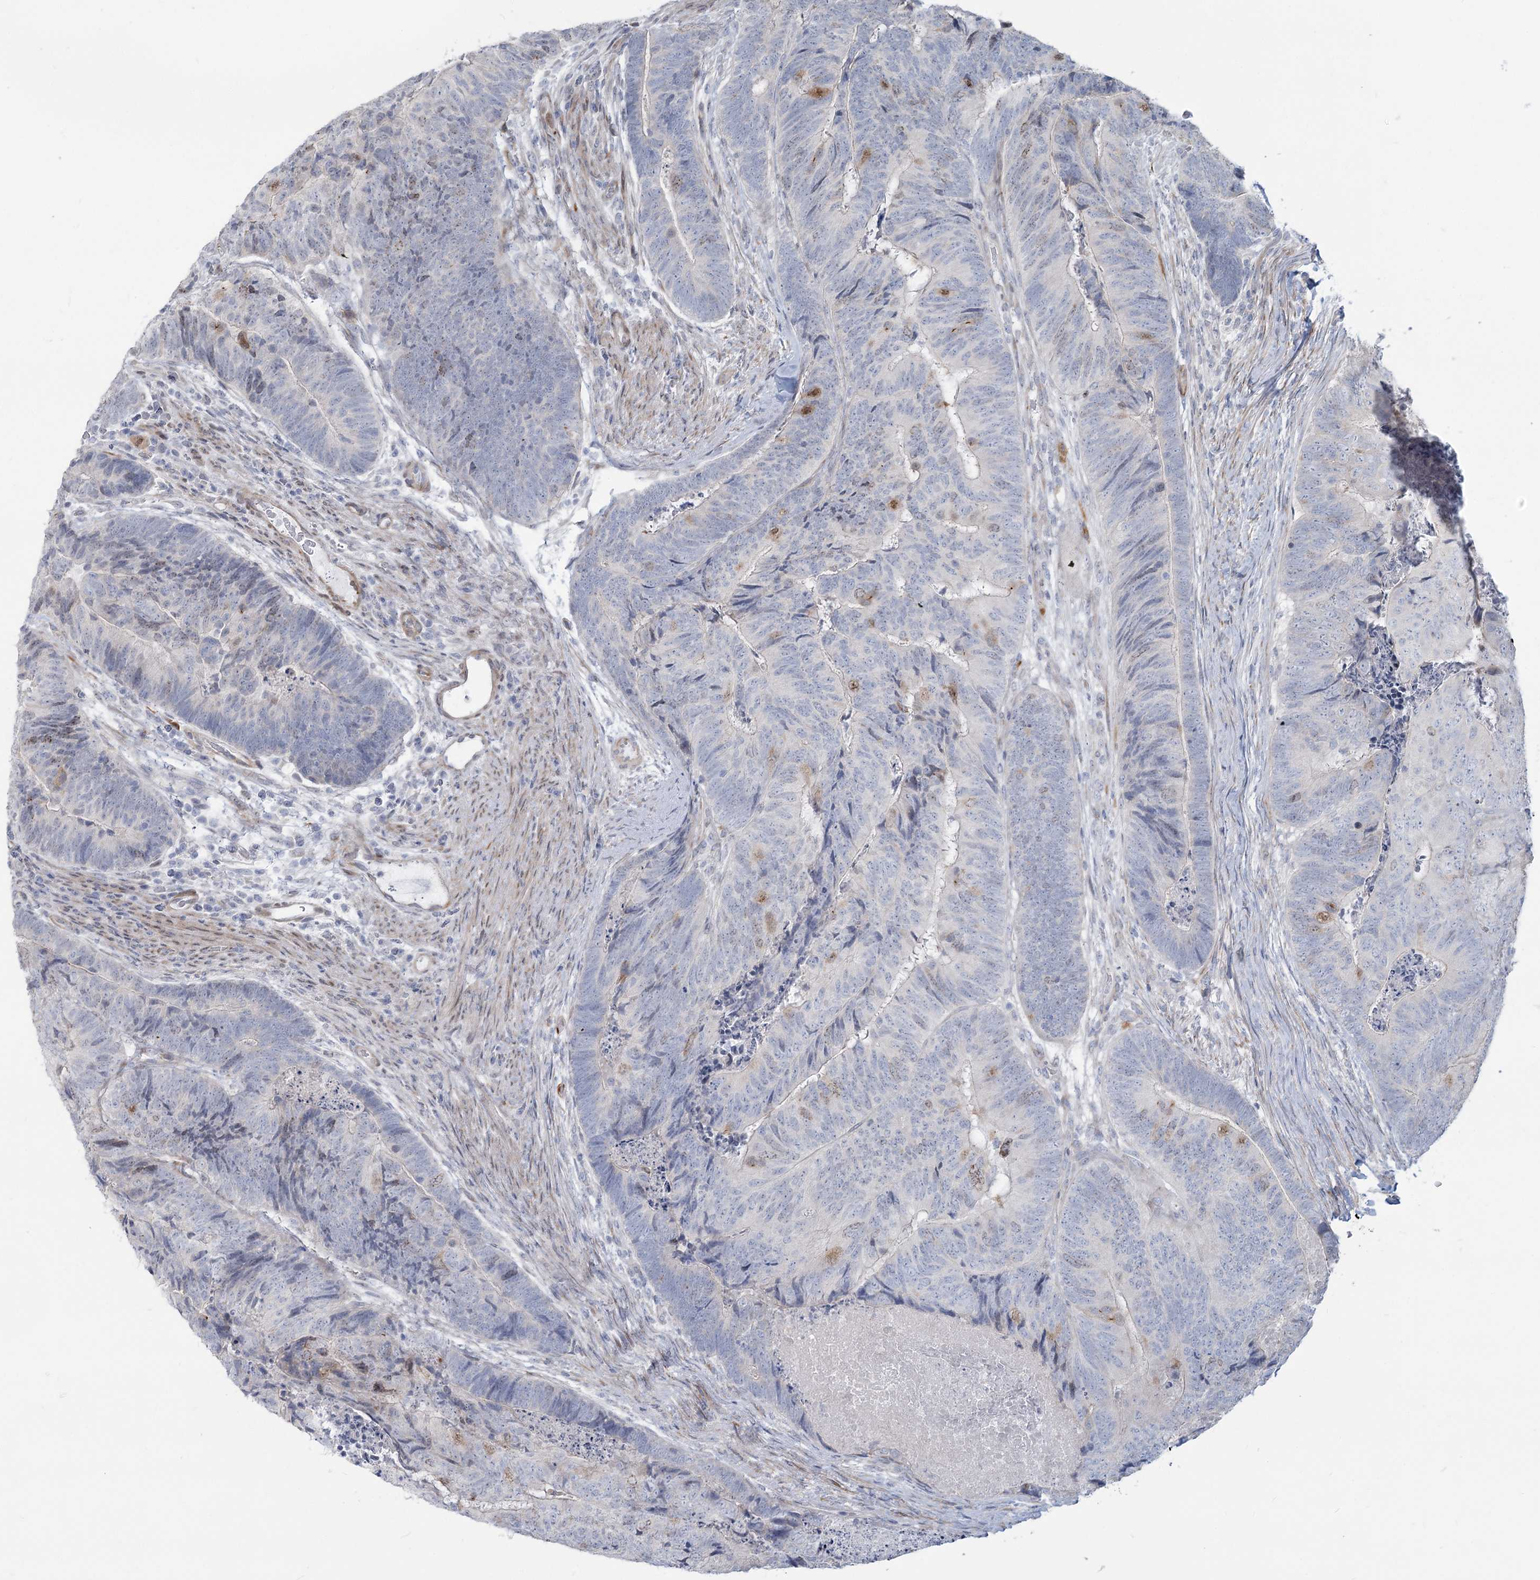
{"staining": {"intensity": "moderate", "quantity": "<25%", "location": "nuclear"}, "tissue": "colorectal cancer", "cell_type": "Tumor cells", "image_type": "cancer", "snomed": [{"axis": "morphology", "description": "Adenocarcinoma, NOS"}, {"axis": "topography", "description": "Colon"}], "caption": "Immunohistochemistry (IHC) histopathology image of colorectal adenocarcinoma stained for a protein (brown), which reveals low levels of moderate nuclear staining in approximately <25% of tumor cells.", "gene": "ABITRAM", "patient": {"sex": "female", "age": 67}}